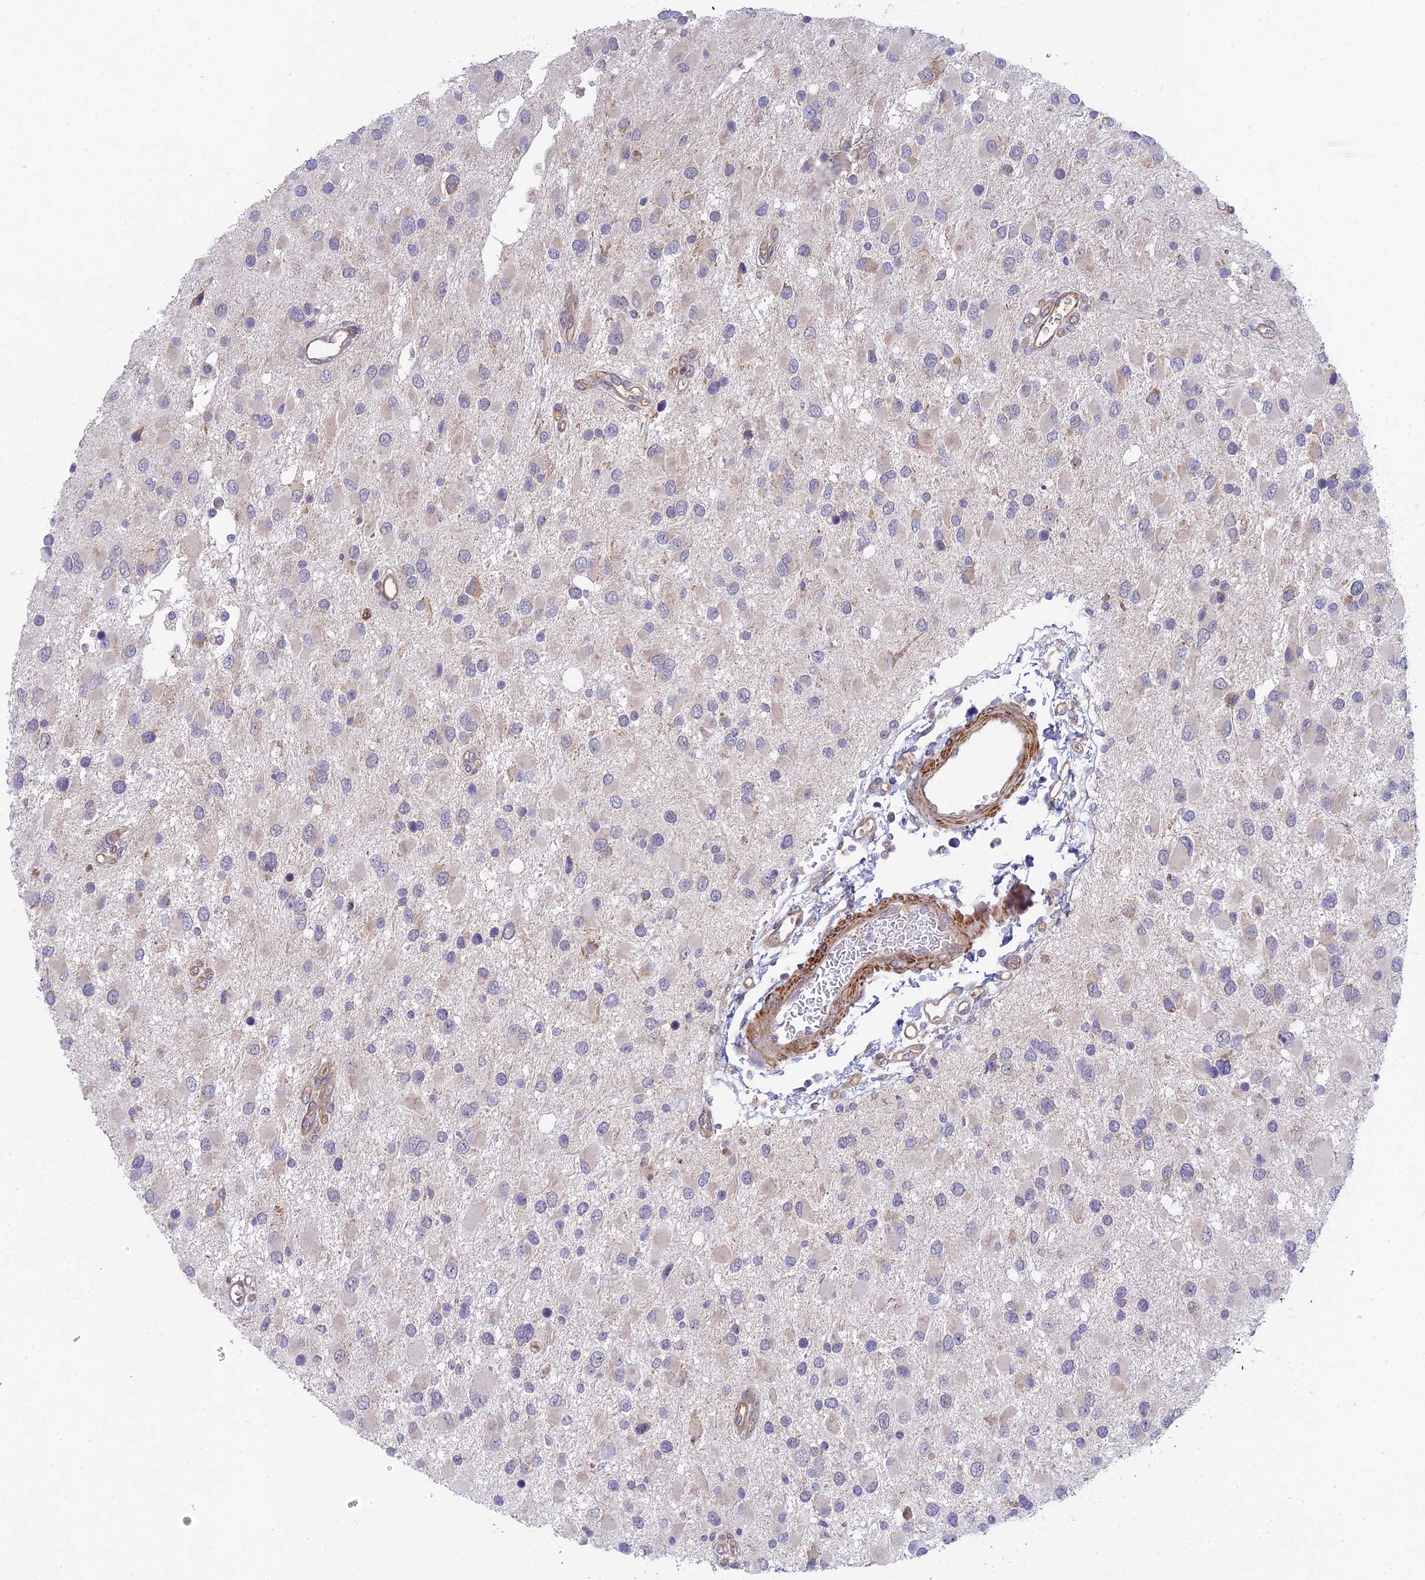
{"staining": {"intensity": "negative", "quantity": "none", "location": "none"}, "tissue": "glioma", "cell_type": "Tumor cells", "image_type": "cancer", "snomed": [{"axis": "morphology", "description": "Glioma, malignant, High grade"}, {"axis": "topography", "description": "Brain"}], "caption": "A micrograph of malignant high-grade glioma stained for a protein shows no brown staining in tumor cells.", "gene": "INCA1", "patient": {"sex": "male", "age": 53}}